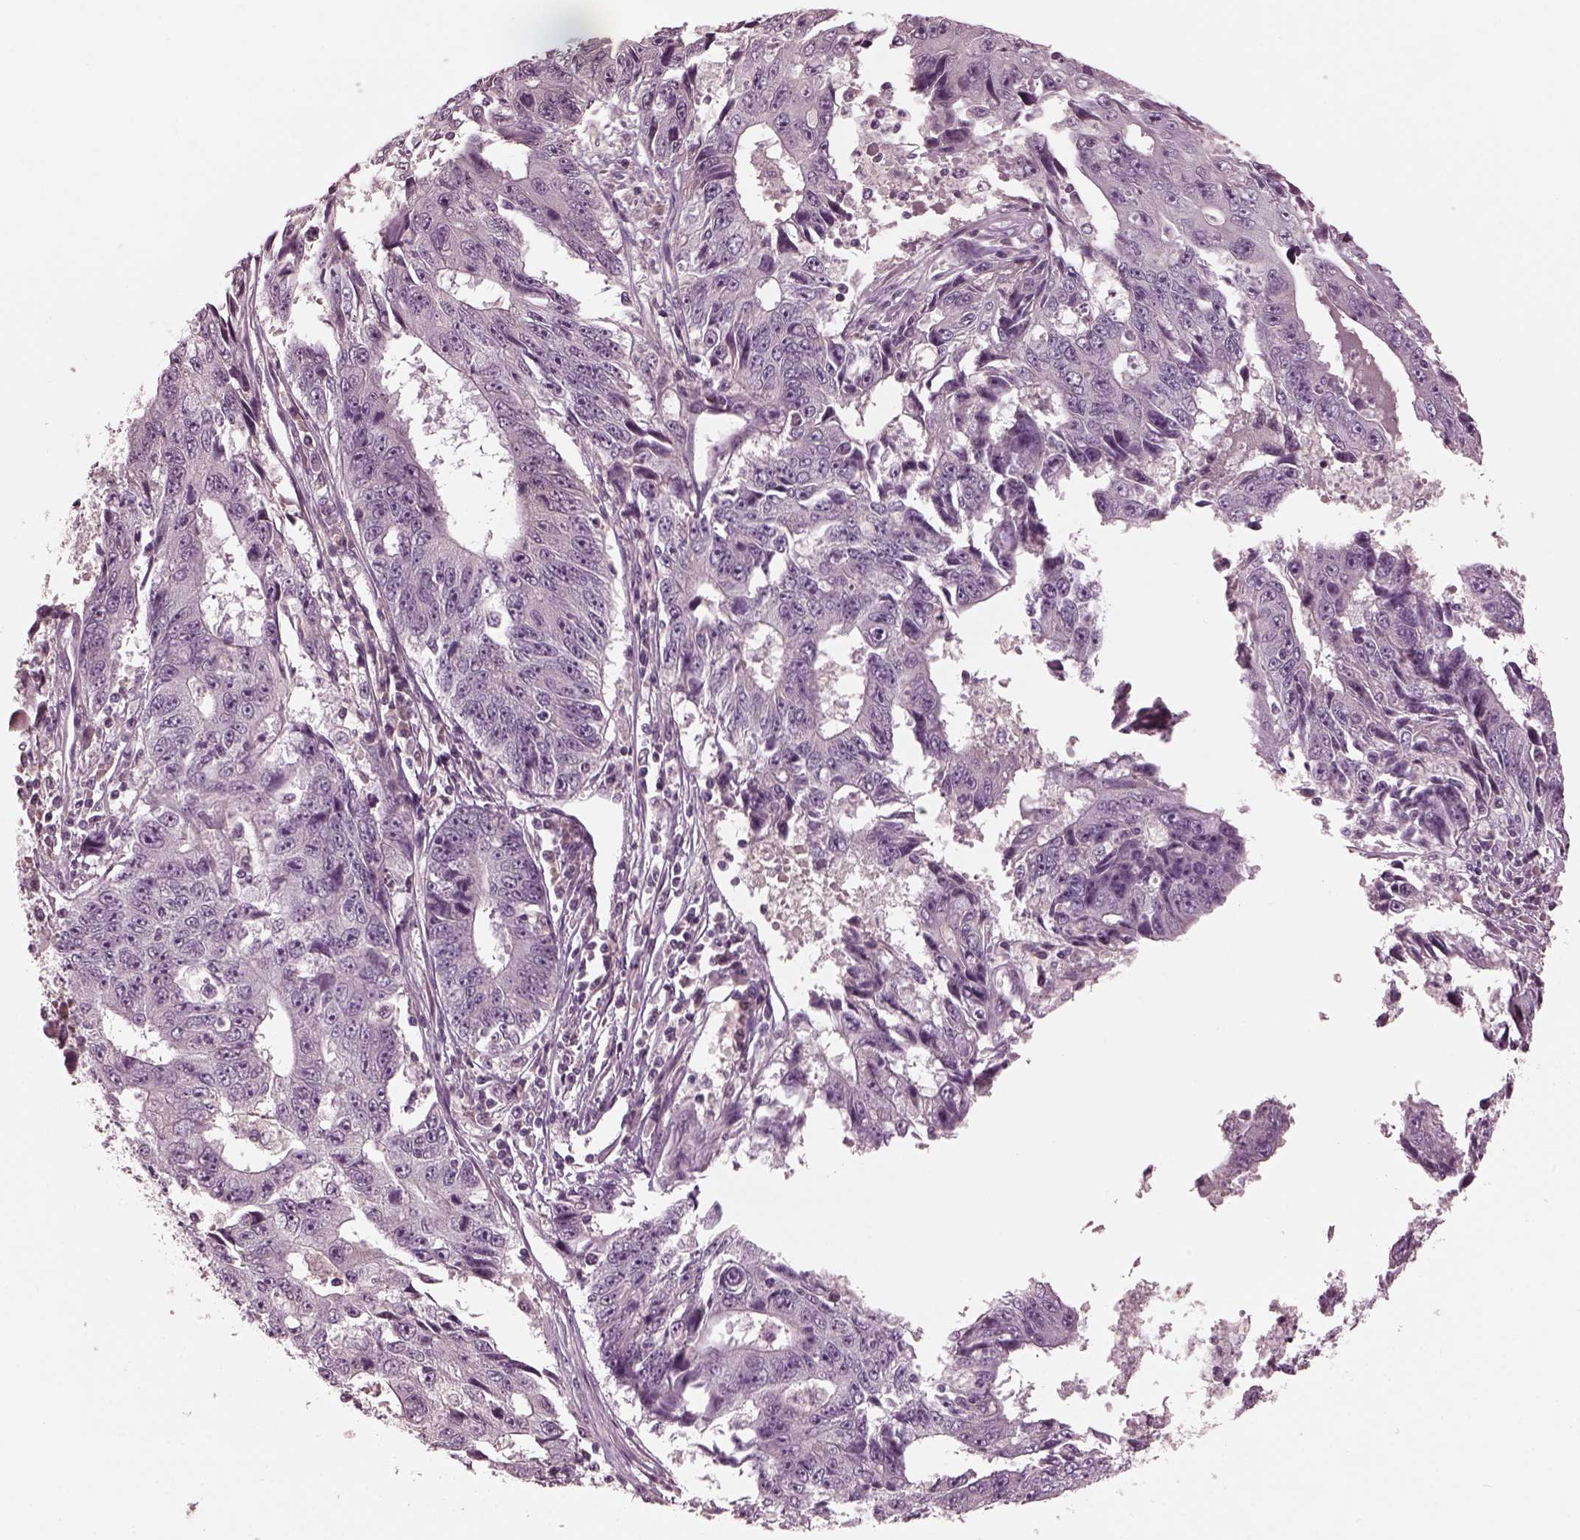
{"staining": {"intensity": "negative", "quantity": "none", "location": "none"}, "tissue": "liver cancer", "cell_type": "Tumor cells", "image_type": "cancer", "snomed": [{"axis": "morphology", "description": "Cholangiocarcinoma"}, {"axis": "topography", "description": "Liver"}], "caption": "Immunohistochemical staining of human cholangiocarcinoma (liver) reveals no significant staining in tumor cells.", "gene": "PORCN", "patient": {"sex": "male", "age": 65}}